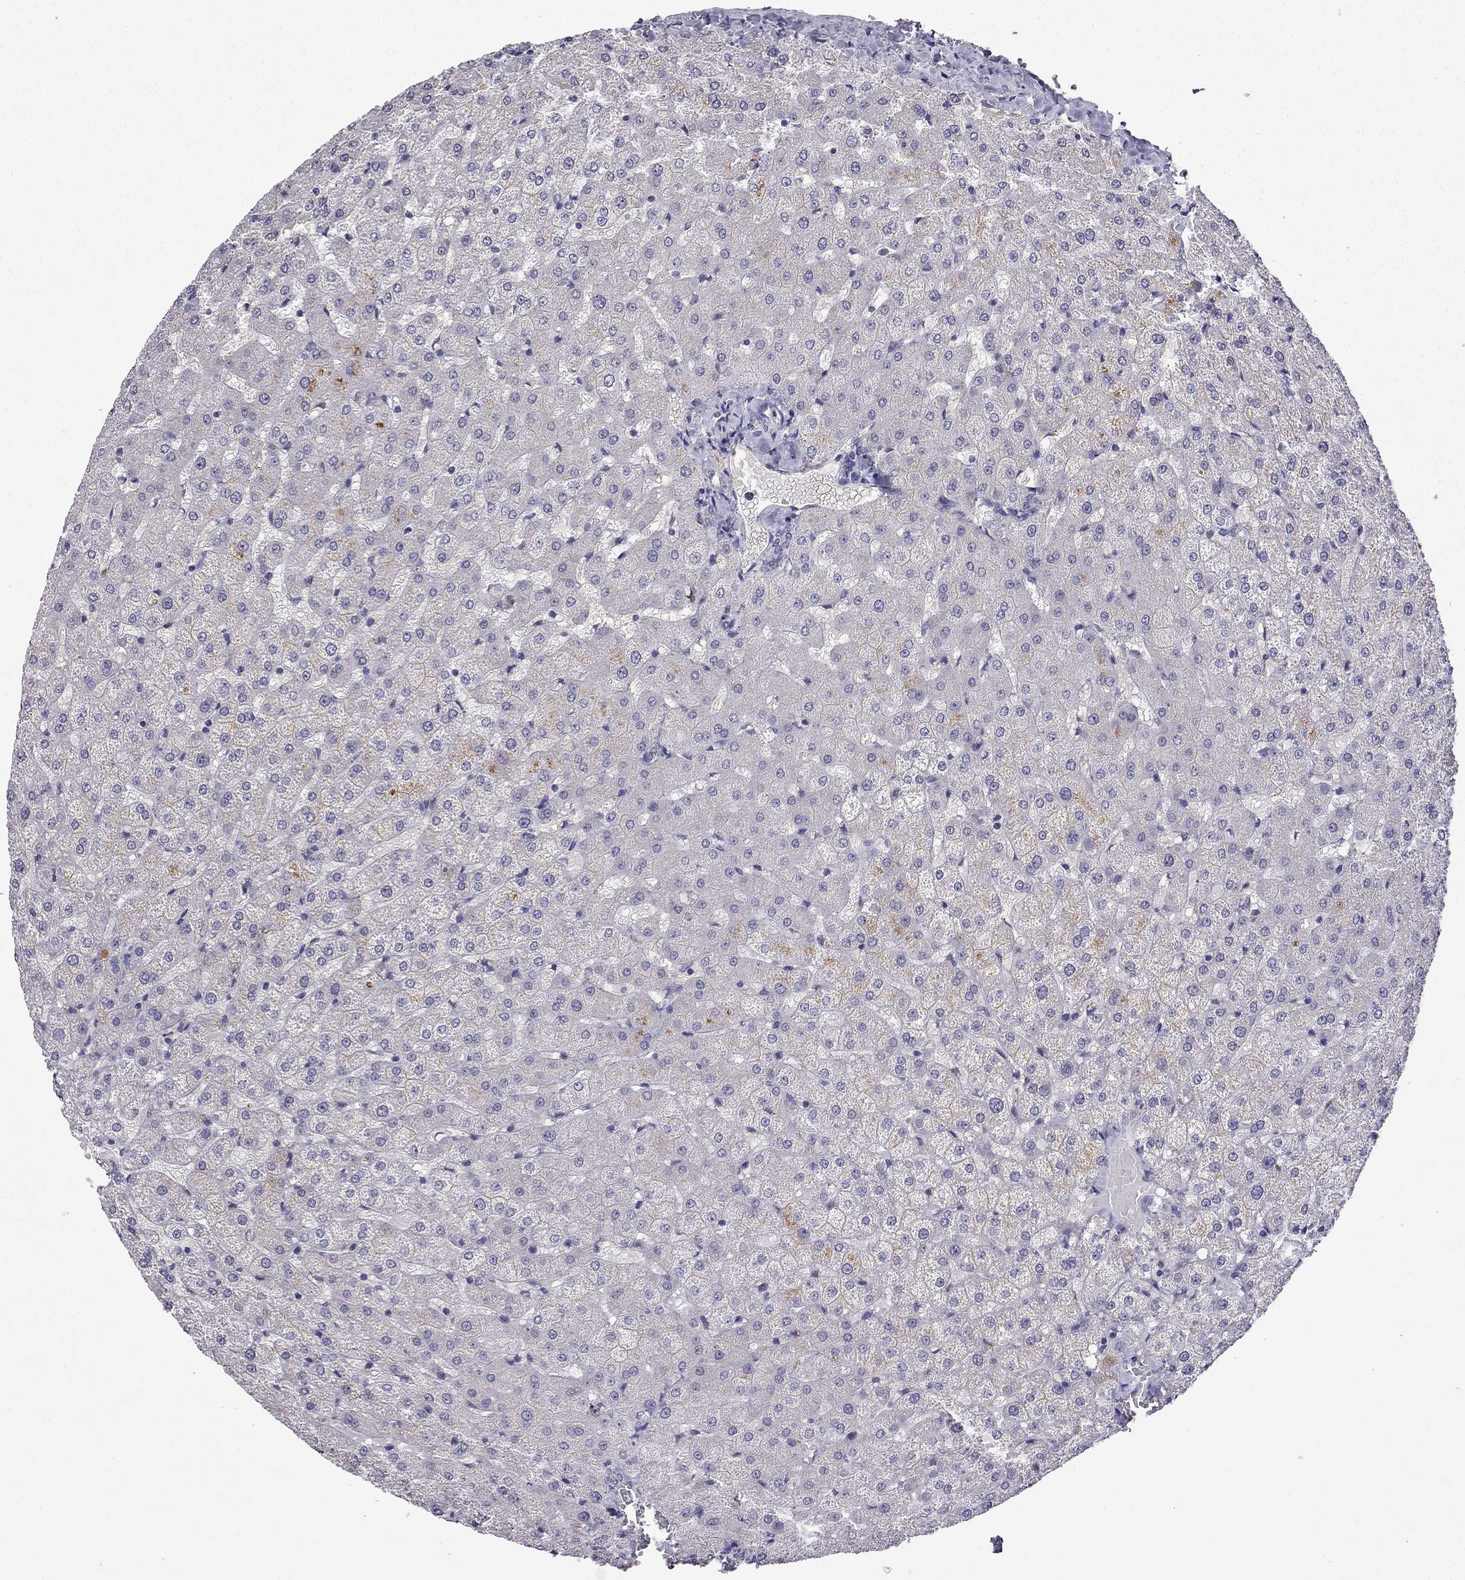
{"staining": {"intensity": "negative", "quantity": "none", "location": "none"}, "tissue": "liver", "cell_type": "Cholangiocytes", "image_type": "normal", "snomed": [{"axis": "morphology", "description": "Normal tissue, NOS"}, {"axis": "topography", "description": "Liver"}], "caption": "Immunohistochemistry photomicrograph of normal liver: liver stained with DAB (3,3'-diaminobenzidine) displays no significant protein expression in cholangiocytes. The staining was performed using DAB (3,3'-diaminobenzidine) to visualize the protein expression in brown, while the nuclei were stained in blue with hematoxylin (Magnification: 20x).", "gene": "UHRF1", "patient": {"sex": "female", "age": 50}}